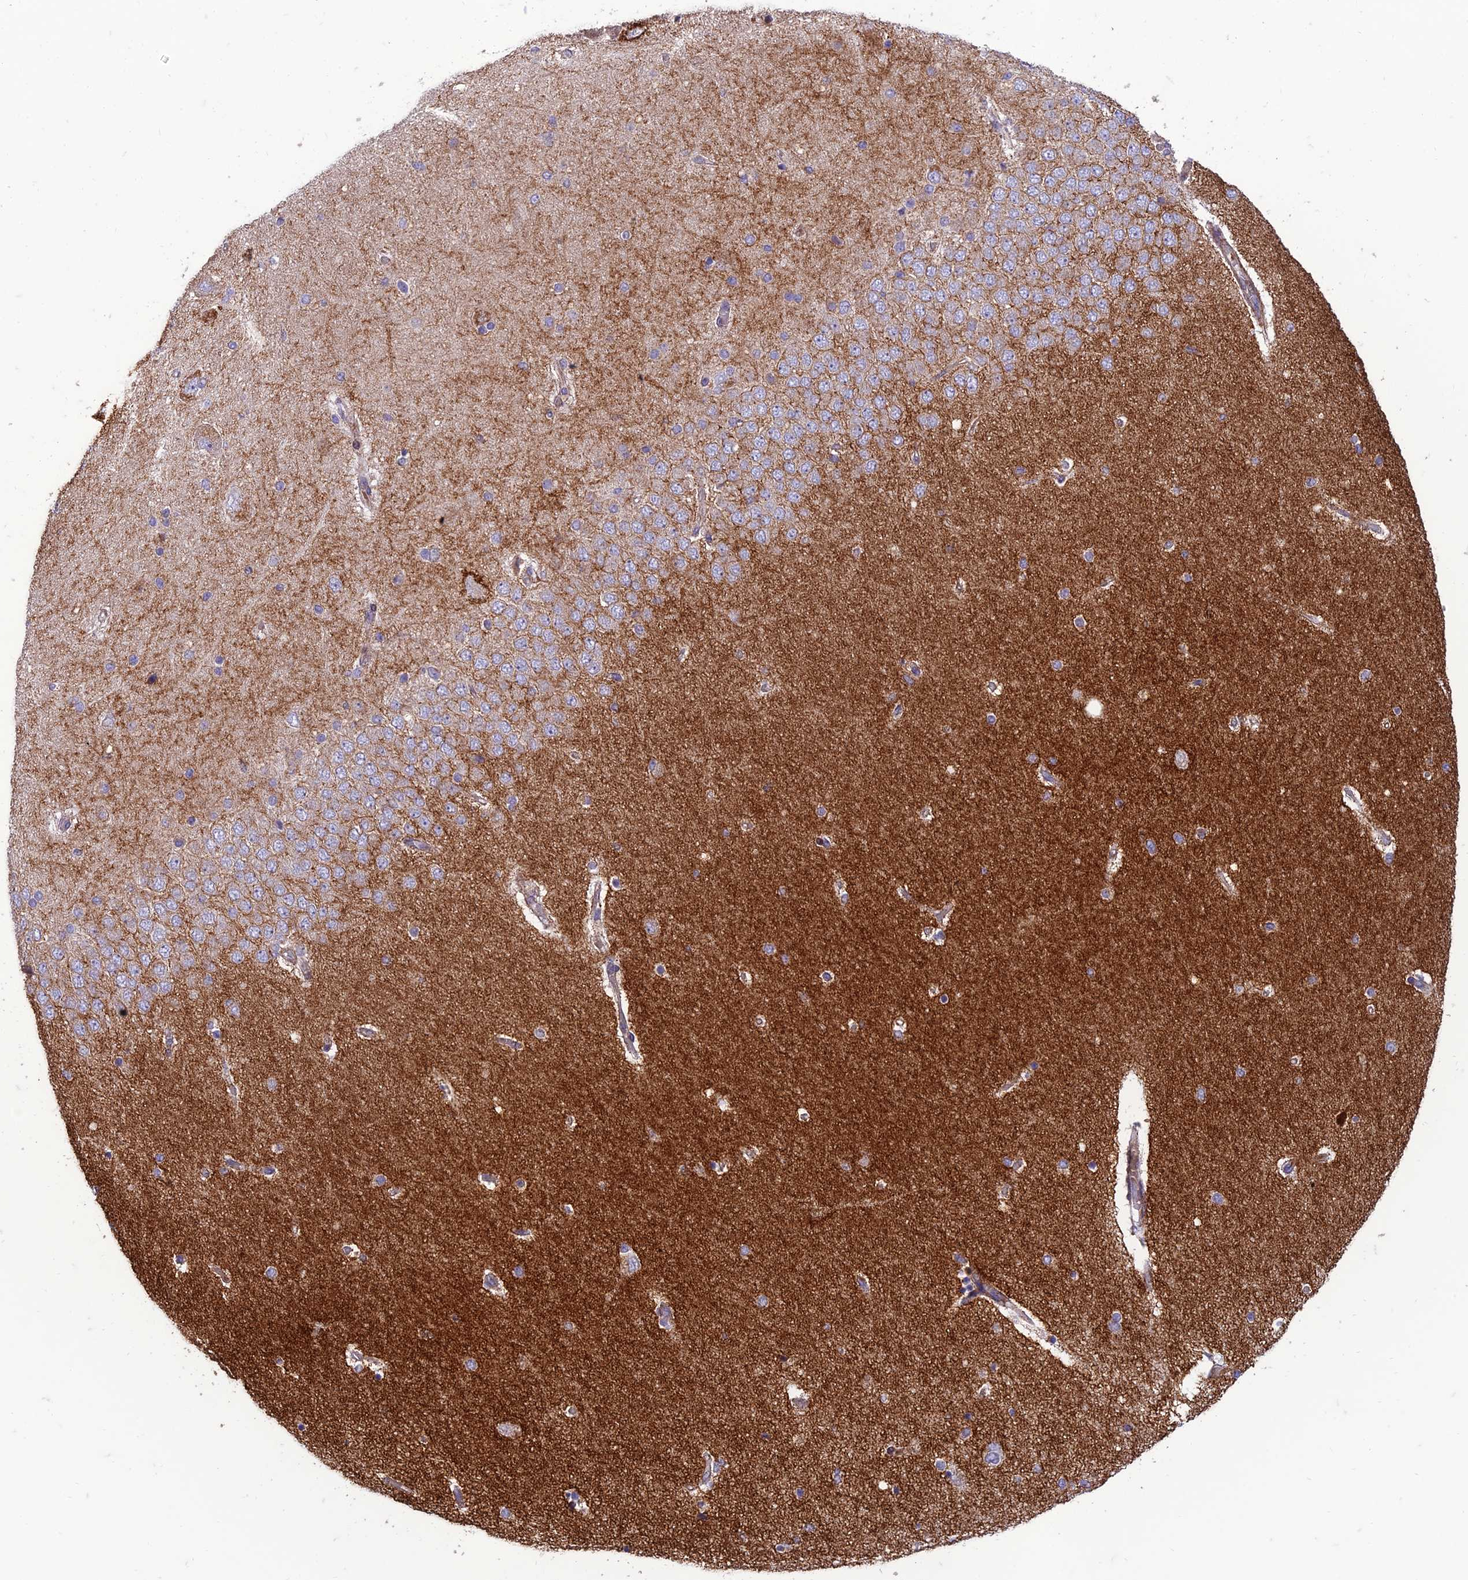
{"staining": {"intensity": "negative", "quantity": "none", "location": "none"}, "tissue": "hippocampus", "cell_type": "Glial cells", "image_type": "normal", "snomed": [{"axis": "morphology", "description": "Normal tissue, NOS"}, {"axis": "topography", "description": "Hippocampus"}], "caption": "The image exhibits no staining of glial cells in benign hippocampus. Nuclei are stained in blue.", "gene": "SEL1L3", "patient": {"sex": "female", "age": 54}}